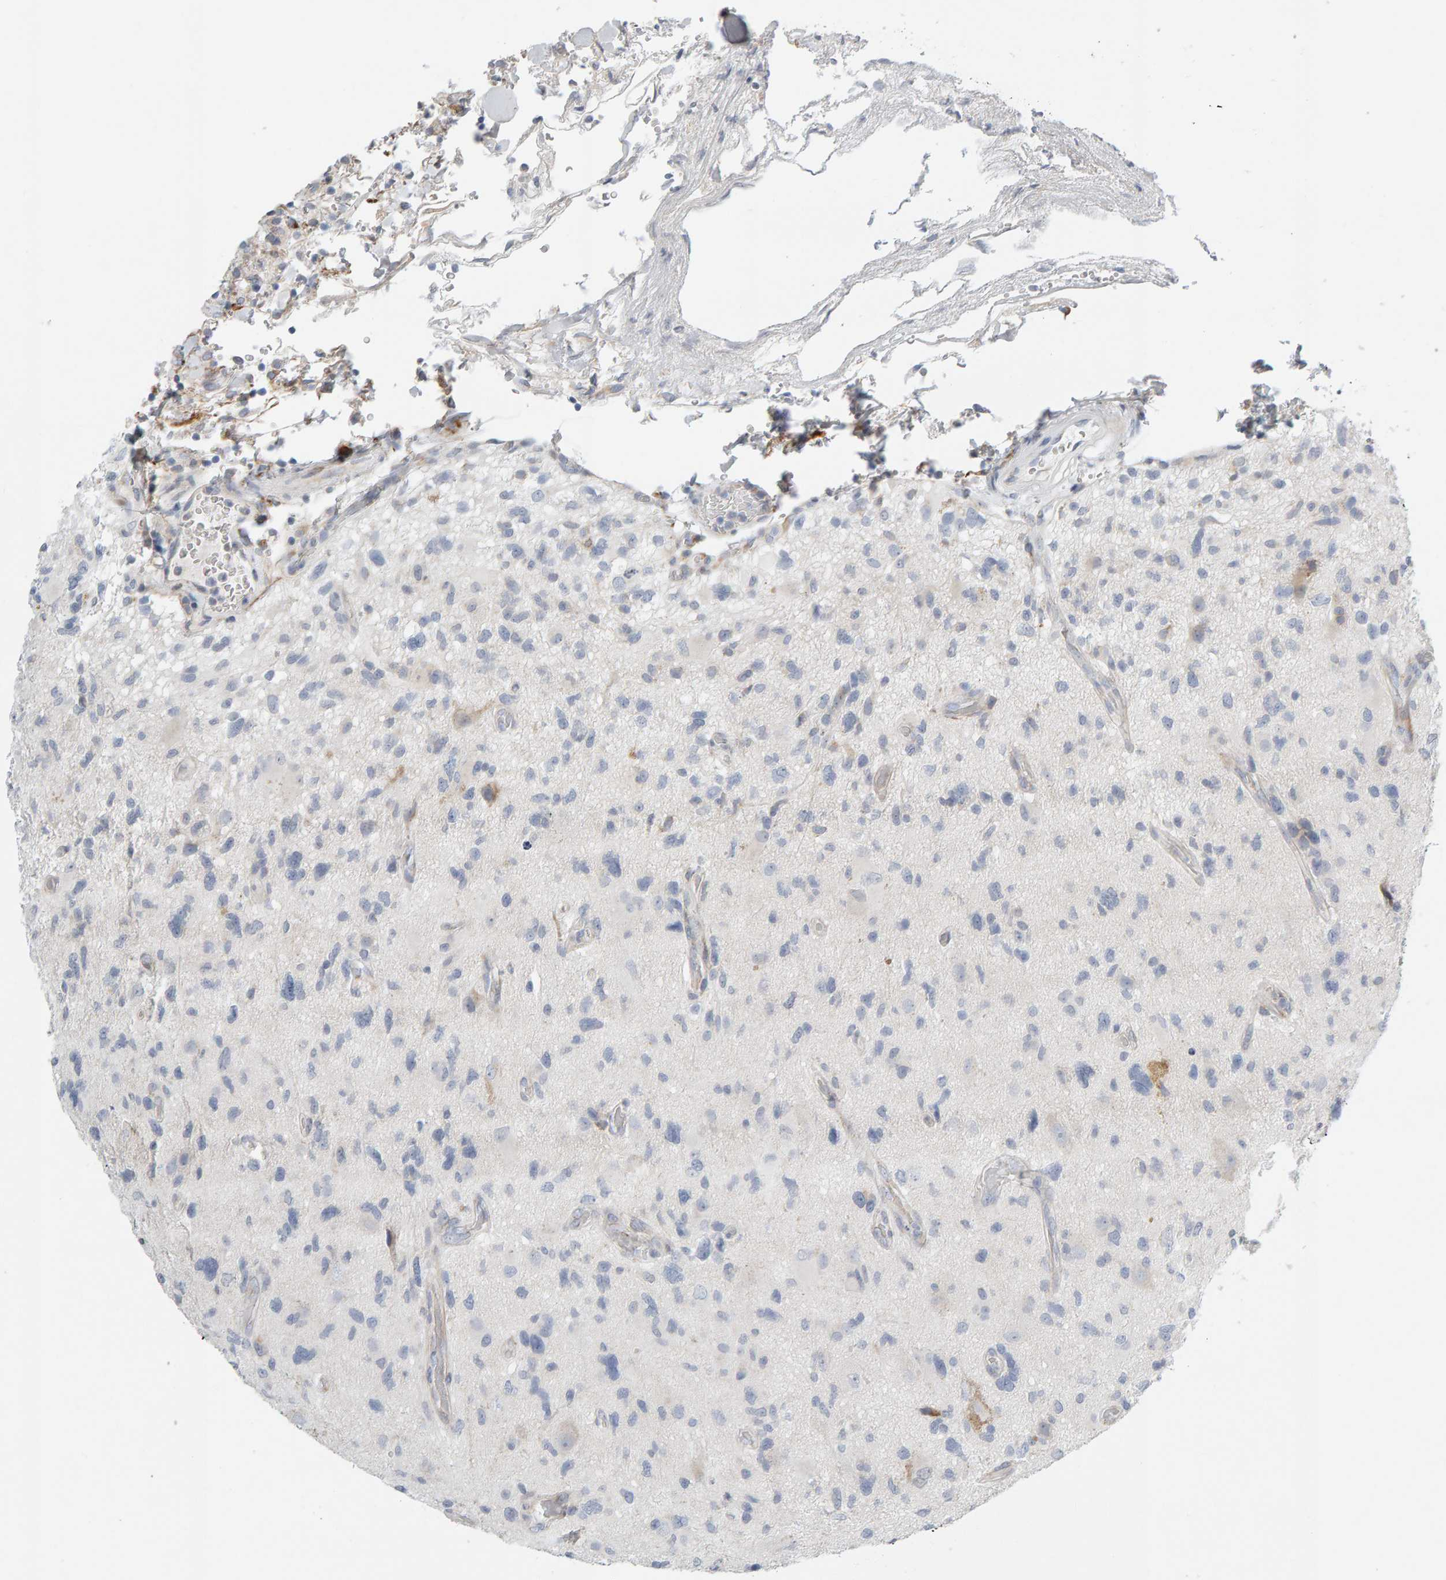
{"staining": {"intensity": "negative", "quantity": "none", "location": "none"}, "tissue": "glioma", "cell_type": "Tumor cells", "image_type": "cancer", "snomed": [{"axis": "morphology", "description": "Glioma, malignant, High grade"}, {"axis": "topography", "description": "Brain"}], "caption": "Immunohistochemical staining of human glioma demonstrates no significant positivity in tumor cells.", "gene": "ENGASE", "patient": {"sex": "male", "age": 33}}